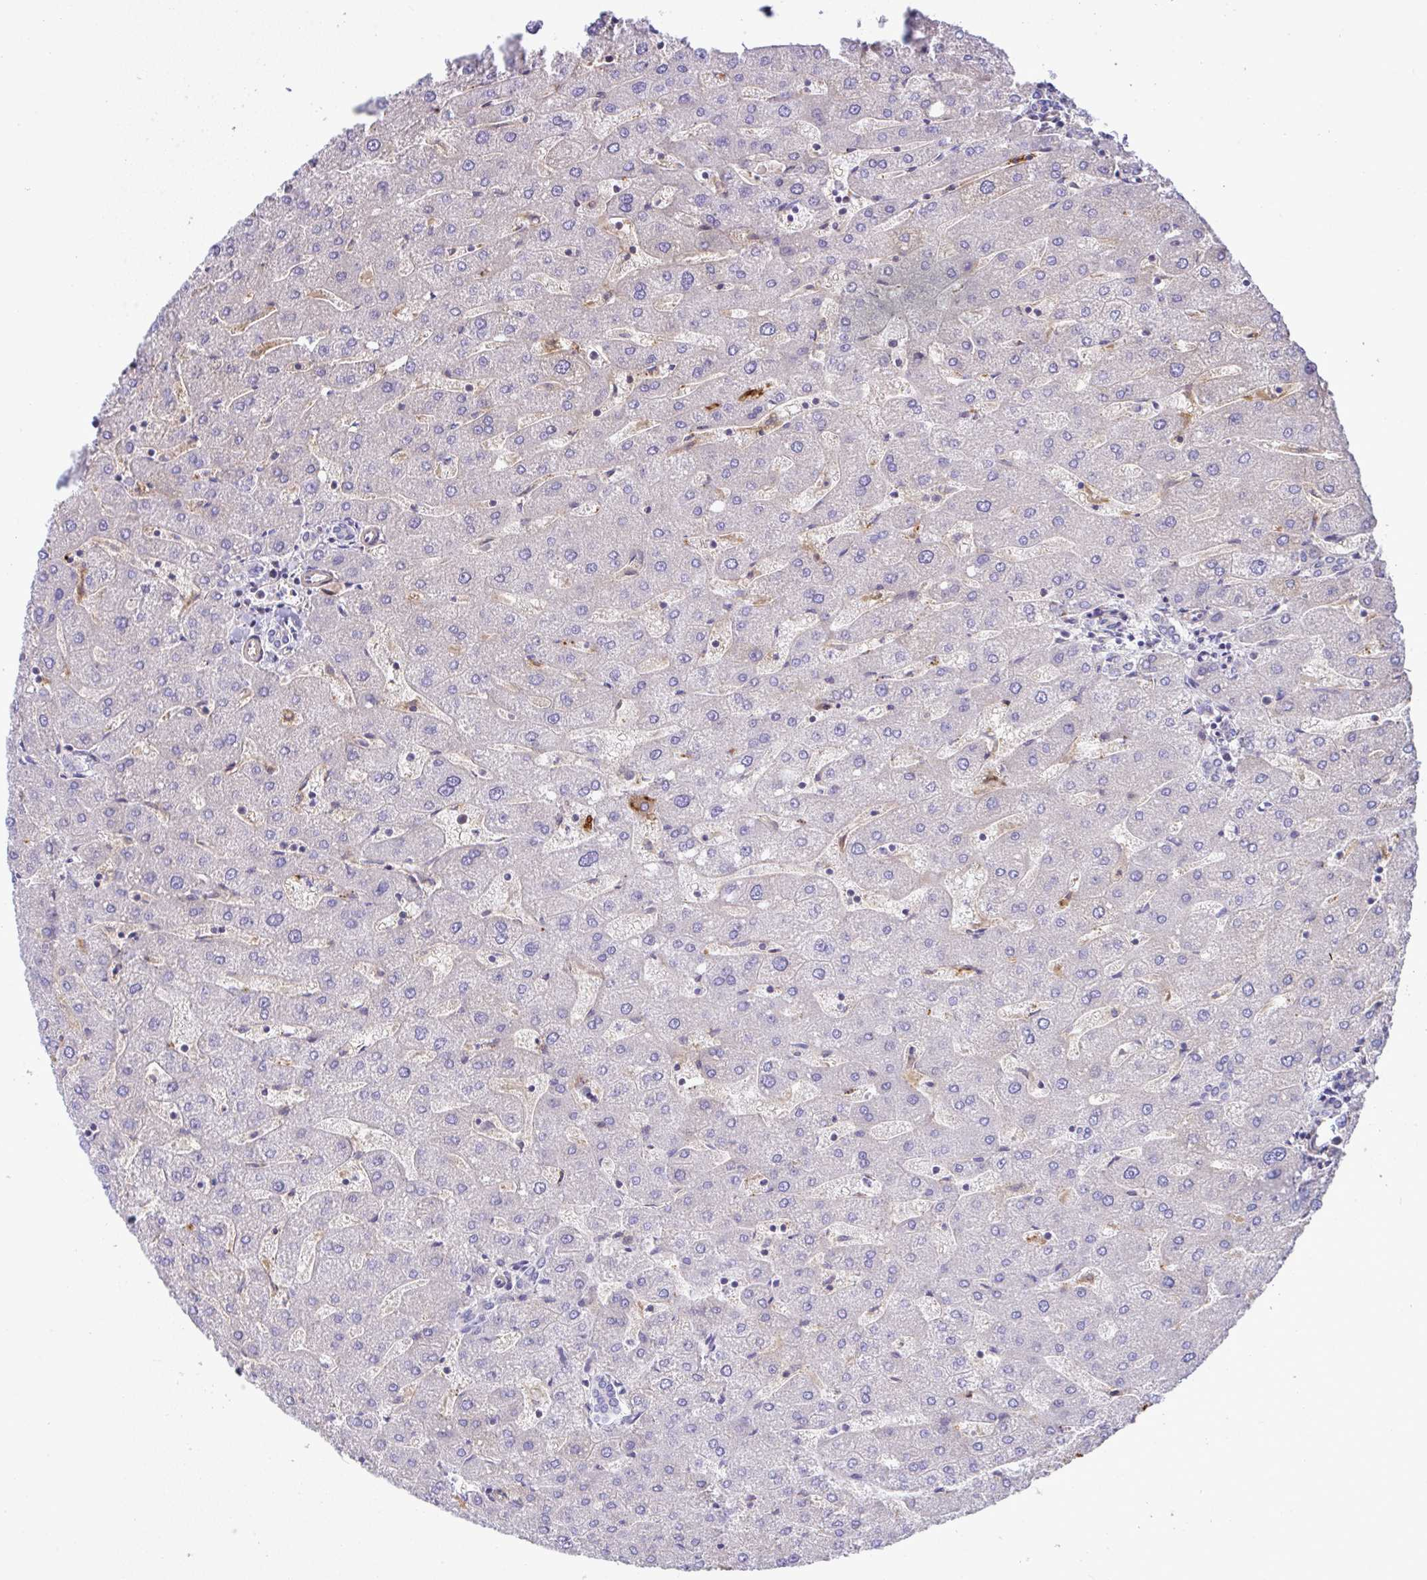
{"staining": {"intensity": "negative", "quantity": "none", "location": "none"}, "tissue": "liver", "cell_type": "Cholangiocytes", "image_type": "normal", "snomed": [{"axis": "morphology", "description": "Normal tissue, NOS"}, {"axis": "topography", "description": "Liver"}], "caption": "Human liver stained for a protein using immunohistochemistry exhibits no positivity in cholangiocytes.", "gene": "GRID2", "patient": {"sex": "male", "age": 67}}